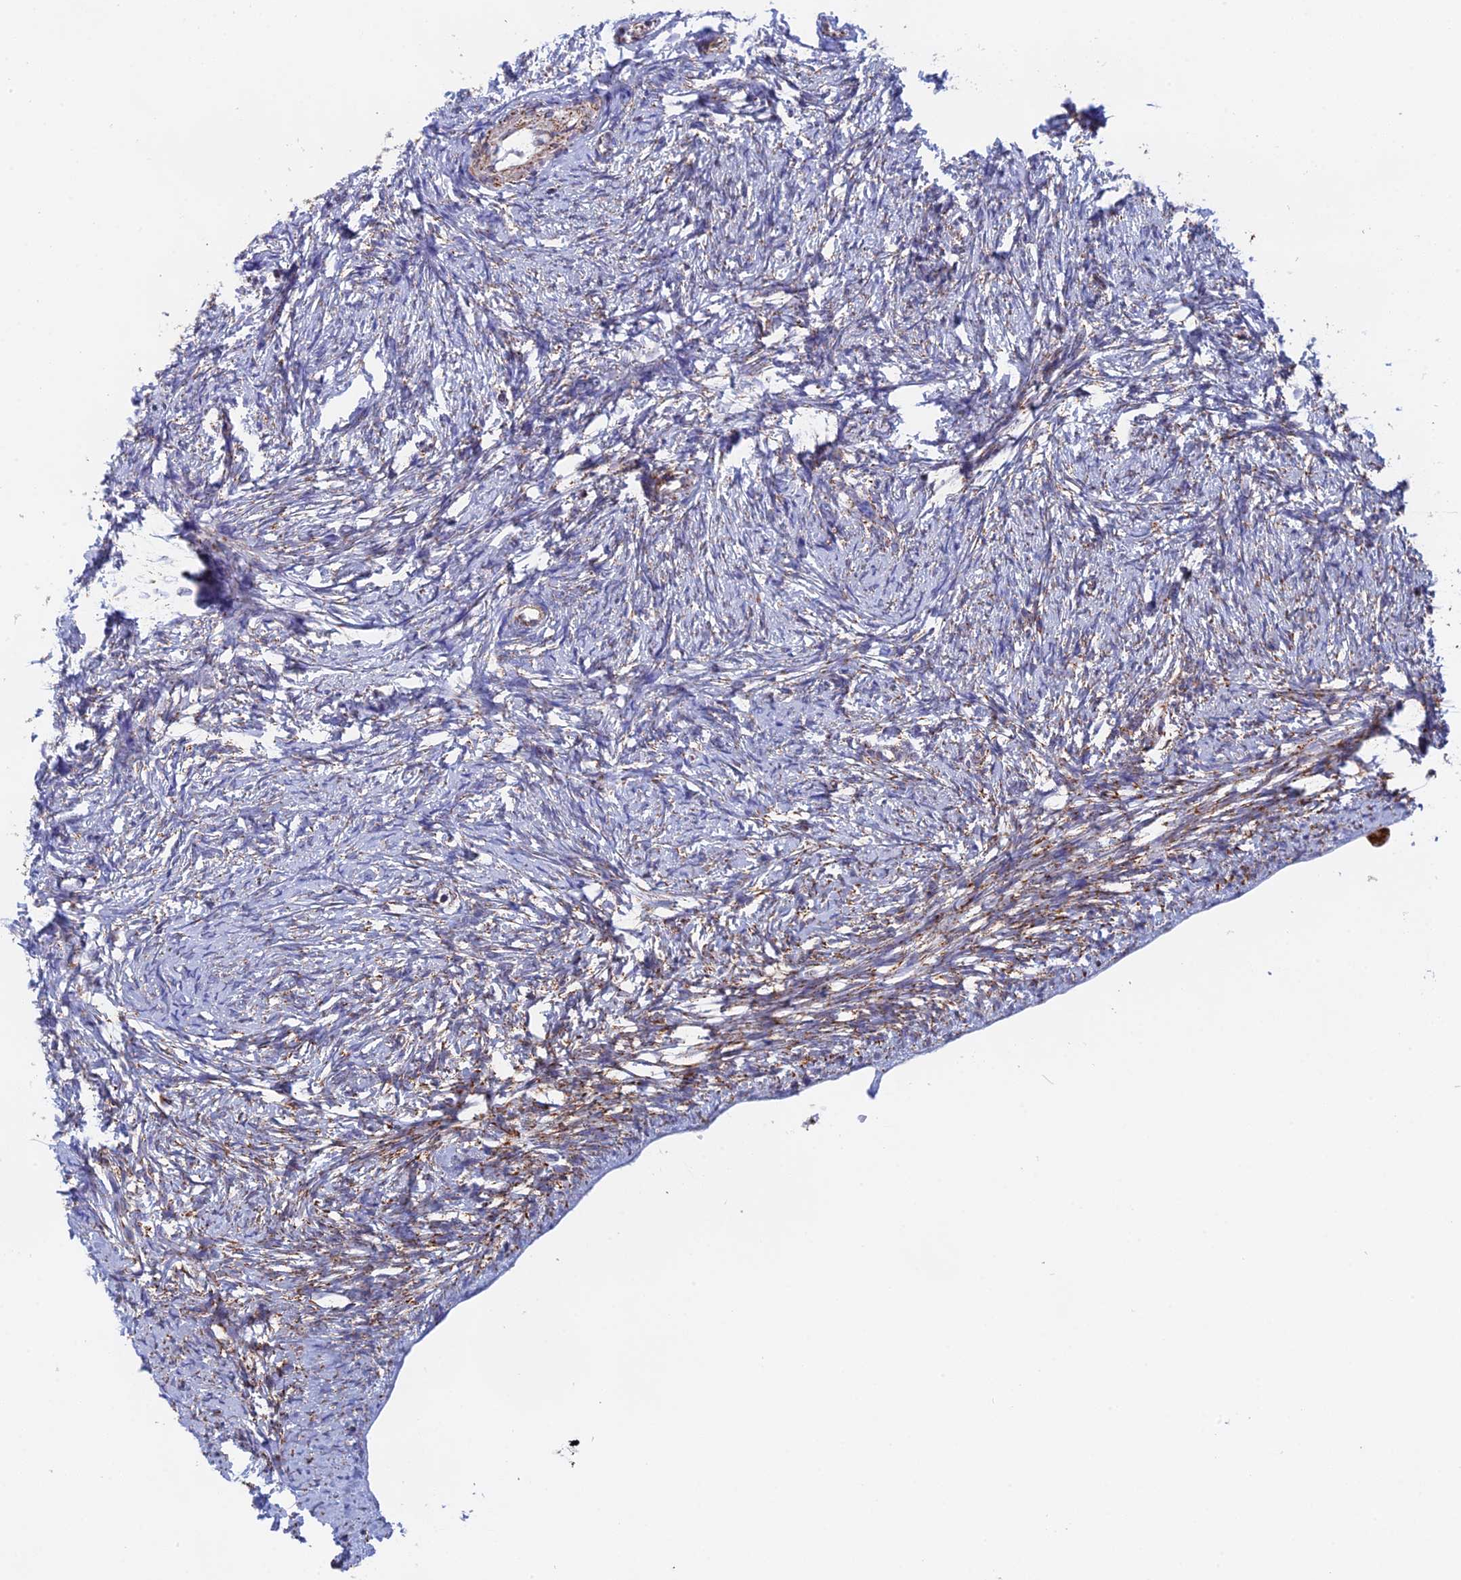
{"staining": {"intensity": "weak", "quantity": "<25%", "location": "cytoplasmic/membranous"}, "tissue": "ovary", "cell_type": "Ovarian stroma cells", "image_type": "normal", "snomed": [{"axis": "morphology", "description": "Normal tissue, NOS"}, {"axis": "topography", "description": "Ovary"}], "caption": "The photomicrograph exhibits no significant expression in ovarian stroma cells of ovary. (Stains: DAB (3,3'-diaminobenzidine) immunohistochemistry (IHC) with hematoxylin counter stain, Microscopy: brightfield microscopy at high magnification).", "gene": "CDC16", "patient": {"sex": "female", "age": 34}}